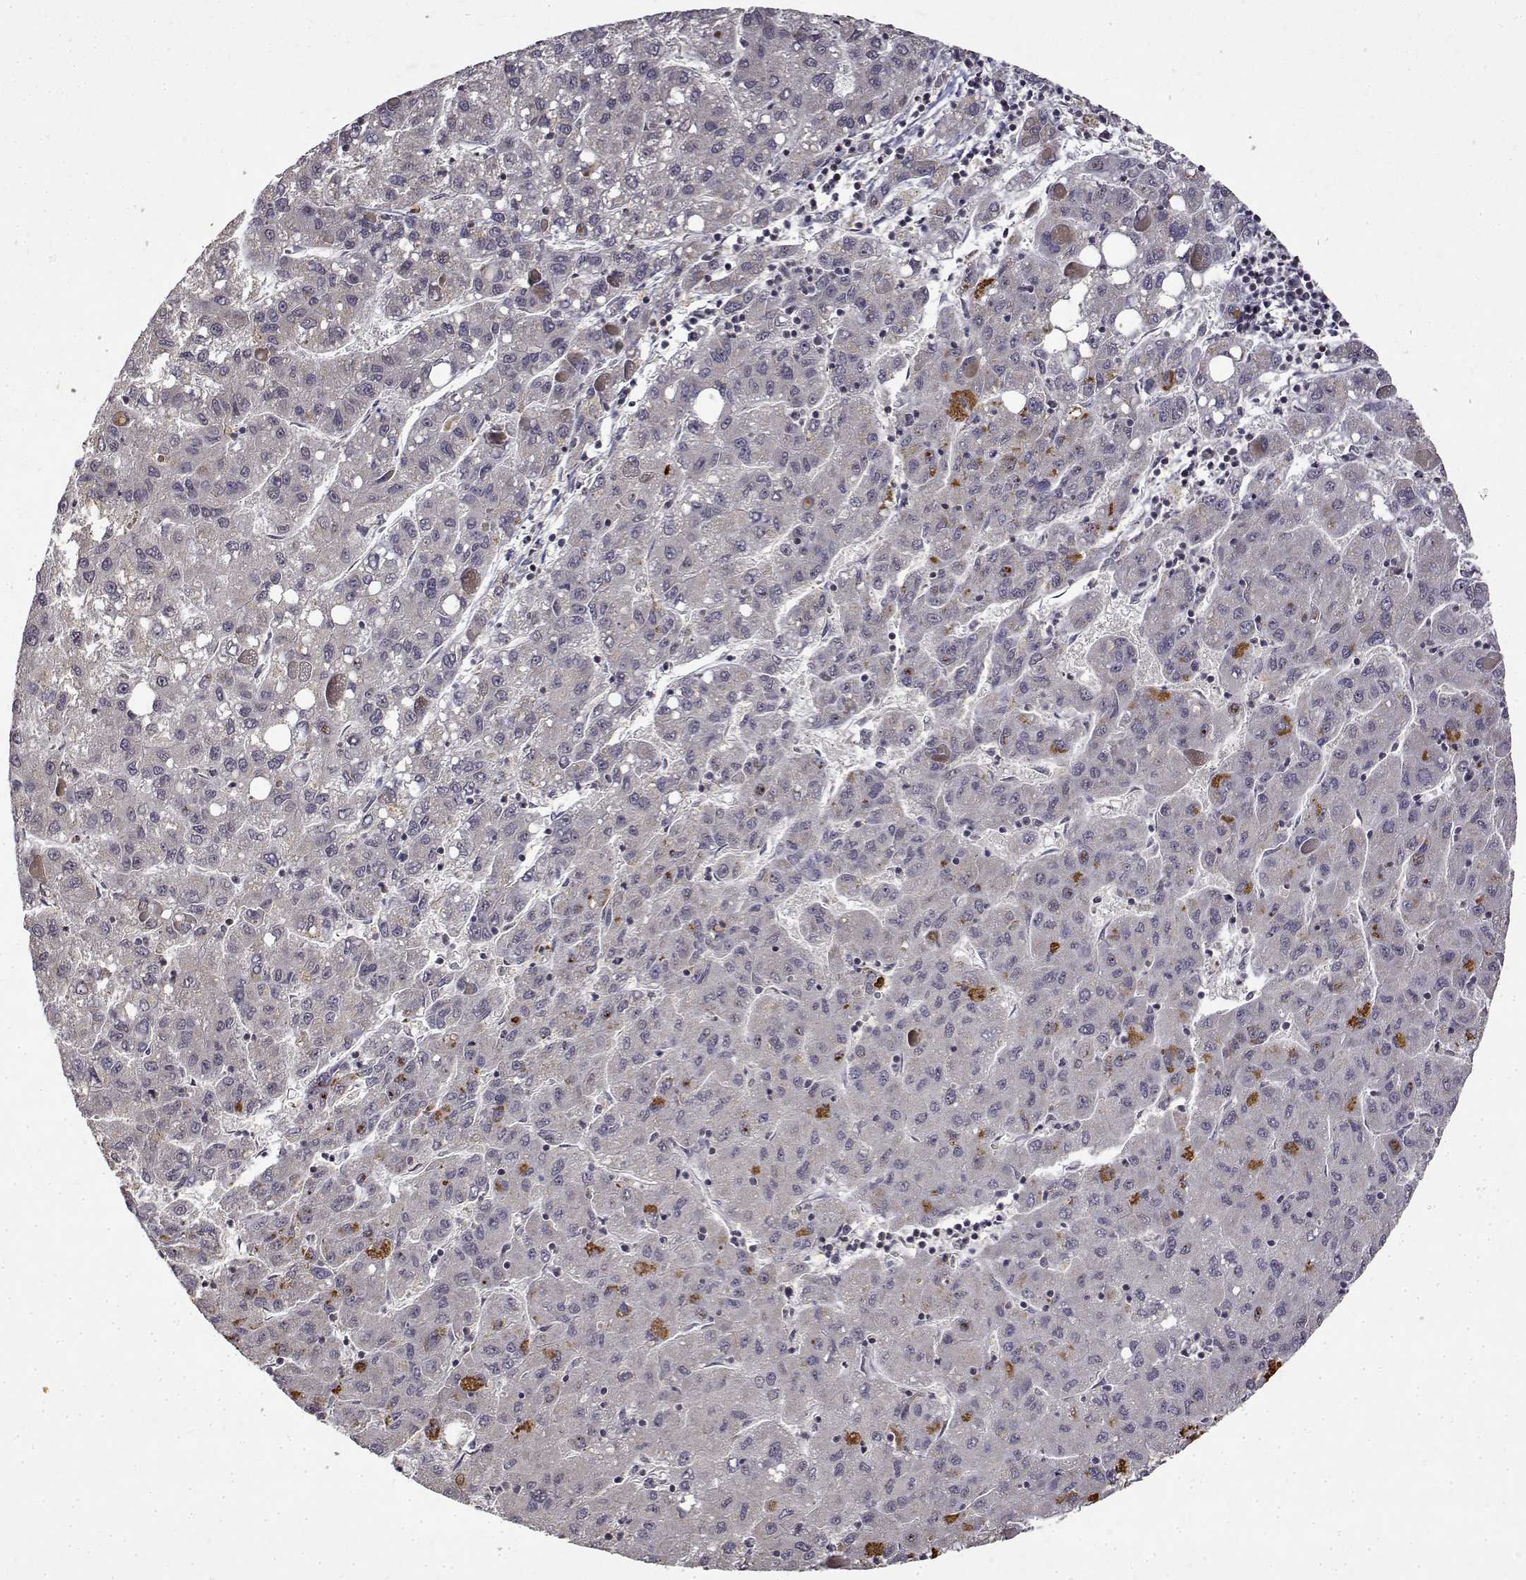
{"staining": {"intensity": "negative", "quantity": "none", "location": "none"}, "tissue": "liver cancer", "cell_type": "Tumor cells", "image_type": "cancer", "snomed": [{"axis": "morphology", "description": "Carcinoma, Hepatocellular, NOS"}, {"axis": "topography", "description": "Liver"}], "caption": "IHC photomicrograph of neoplastic tissue: liver cancer stained with DAB (3,3'-diaminobenzidine) demonstrates no significant protein positivity in tumor cells.", "gene": "BDNF", "patient": {"sex": "female", "age": 82}}